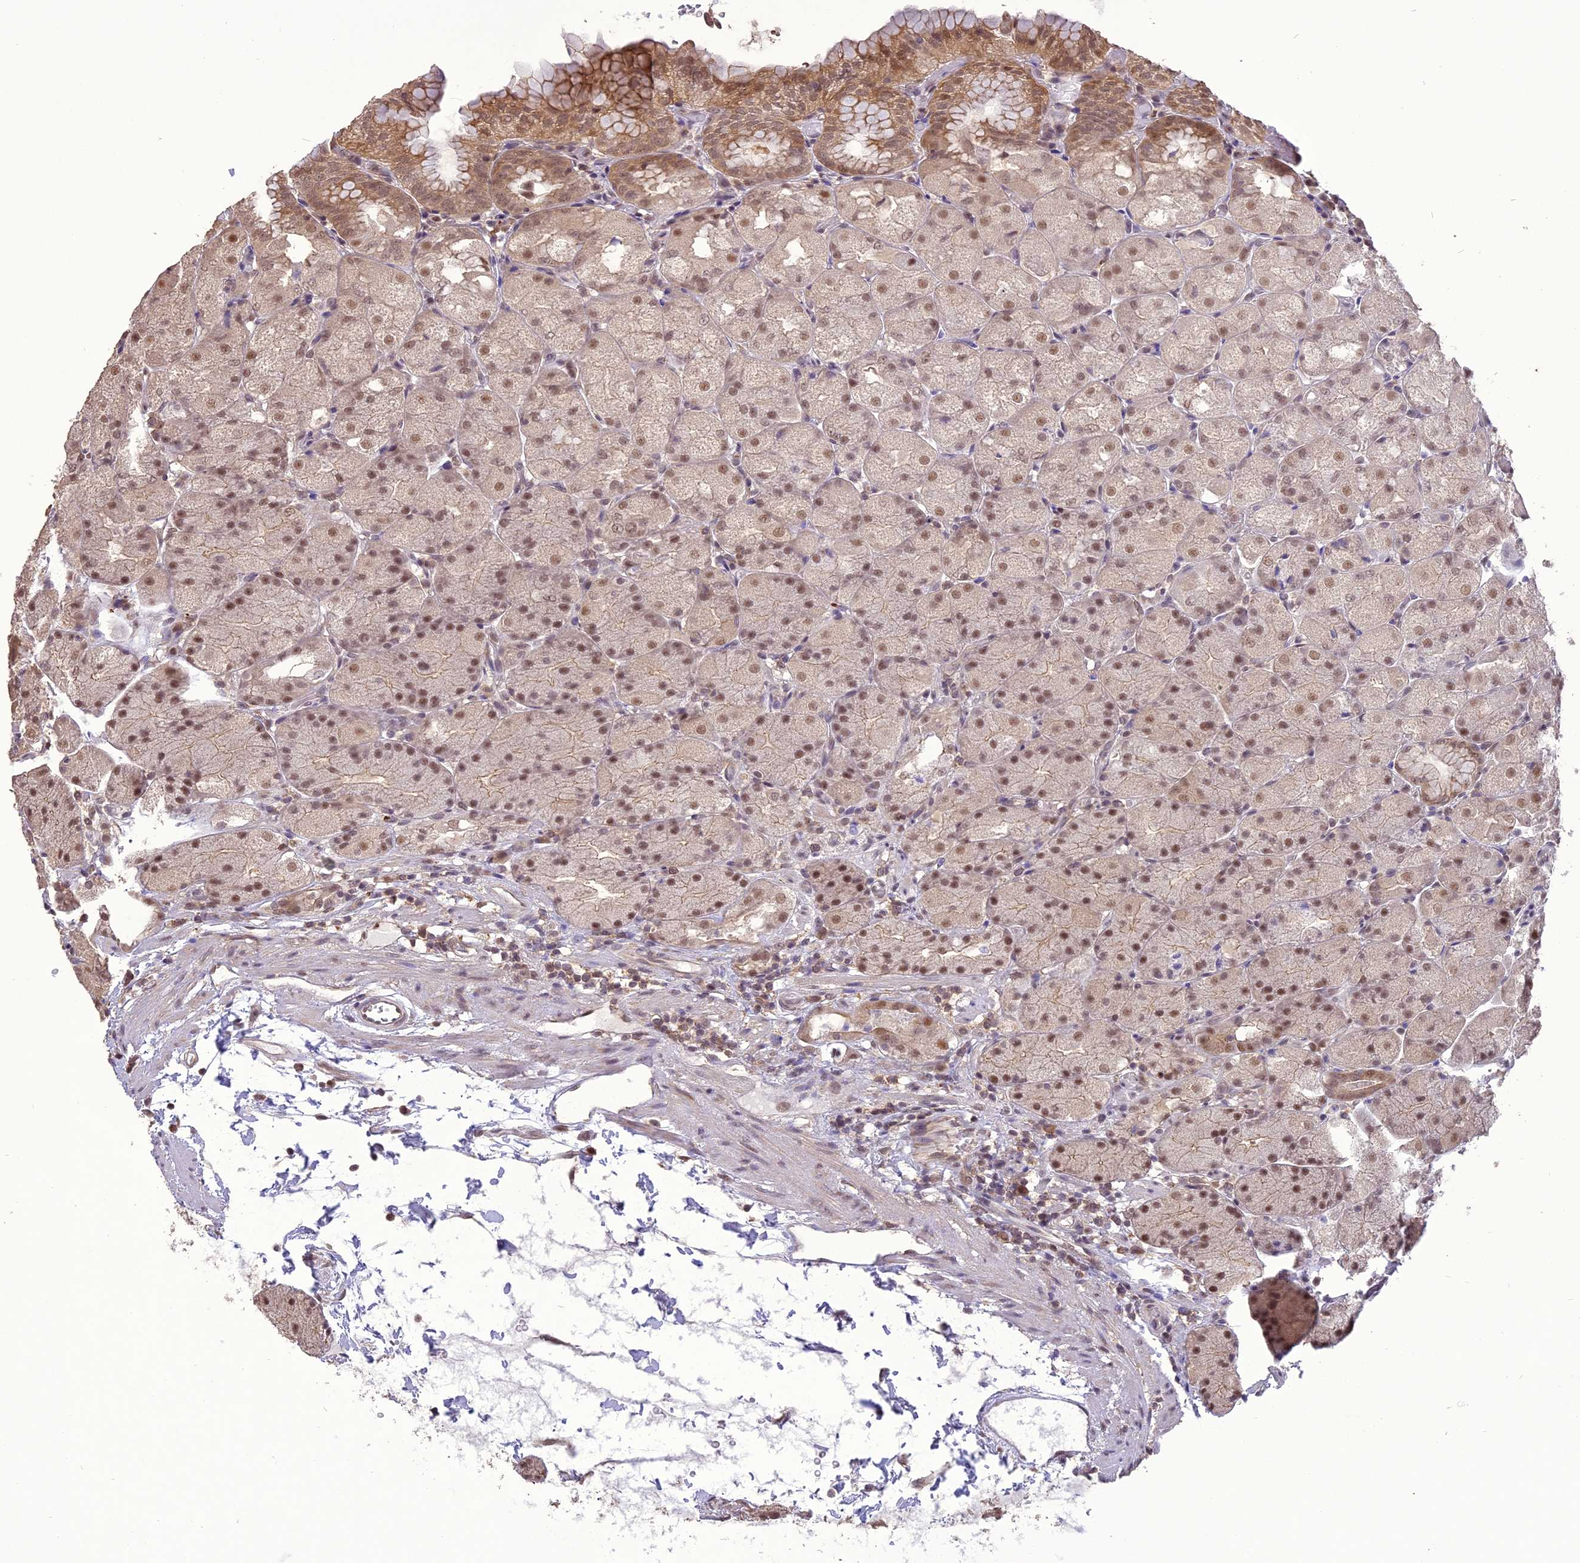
{"staining": {"intensity": "moderate", "quantity": ">75%", "location": "cytoplasmic/membranous,nuclear"}, "tissue": "stomach", "cell_type": "Glandular cells", "image_type": "normal", "snomed": [{"axis": "morphology", "description": "Normal tissue, NOS"}, {"axis": "topography", "description": "Stomach, upper"}, {"axis": "topography", "description": "Stomach, lower"}], "caption": "IHC (DAB (3,3'-diaminobenzidine)) staining of unremarkable human stomach exhibits moderate cytoplasmic/membranous,nuclear protein positivity in about >75% of glandular cells.", "gene": "TIGD7", "patient": {"sex": "male", "age": 62}}